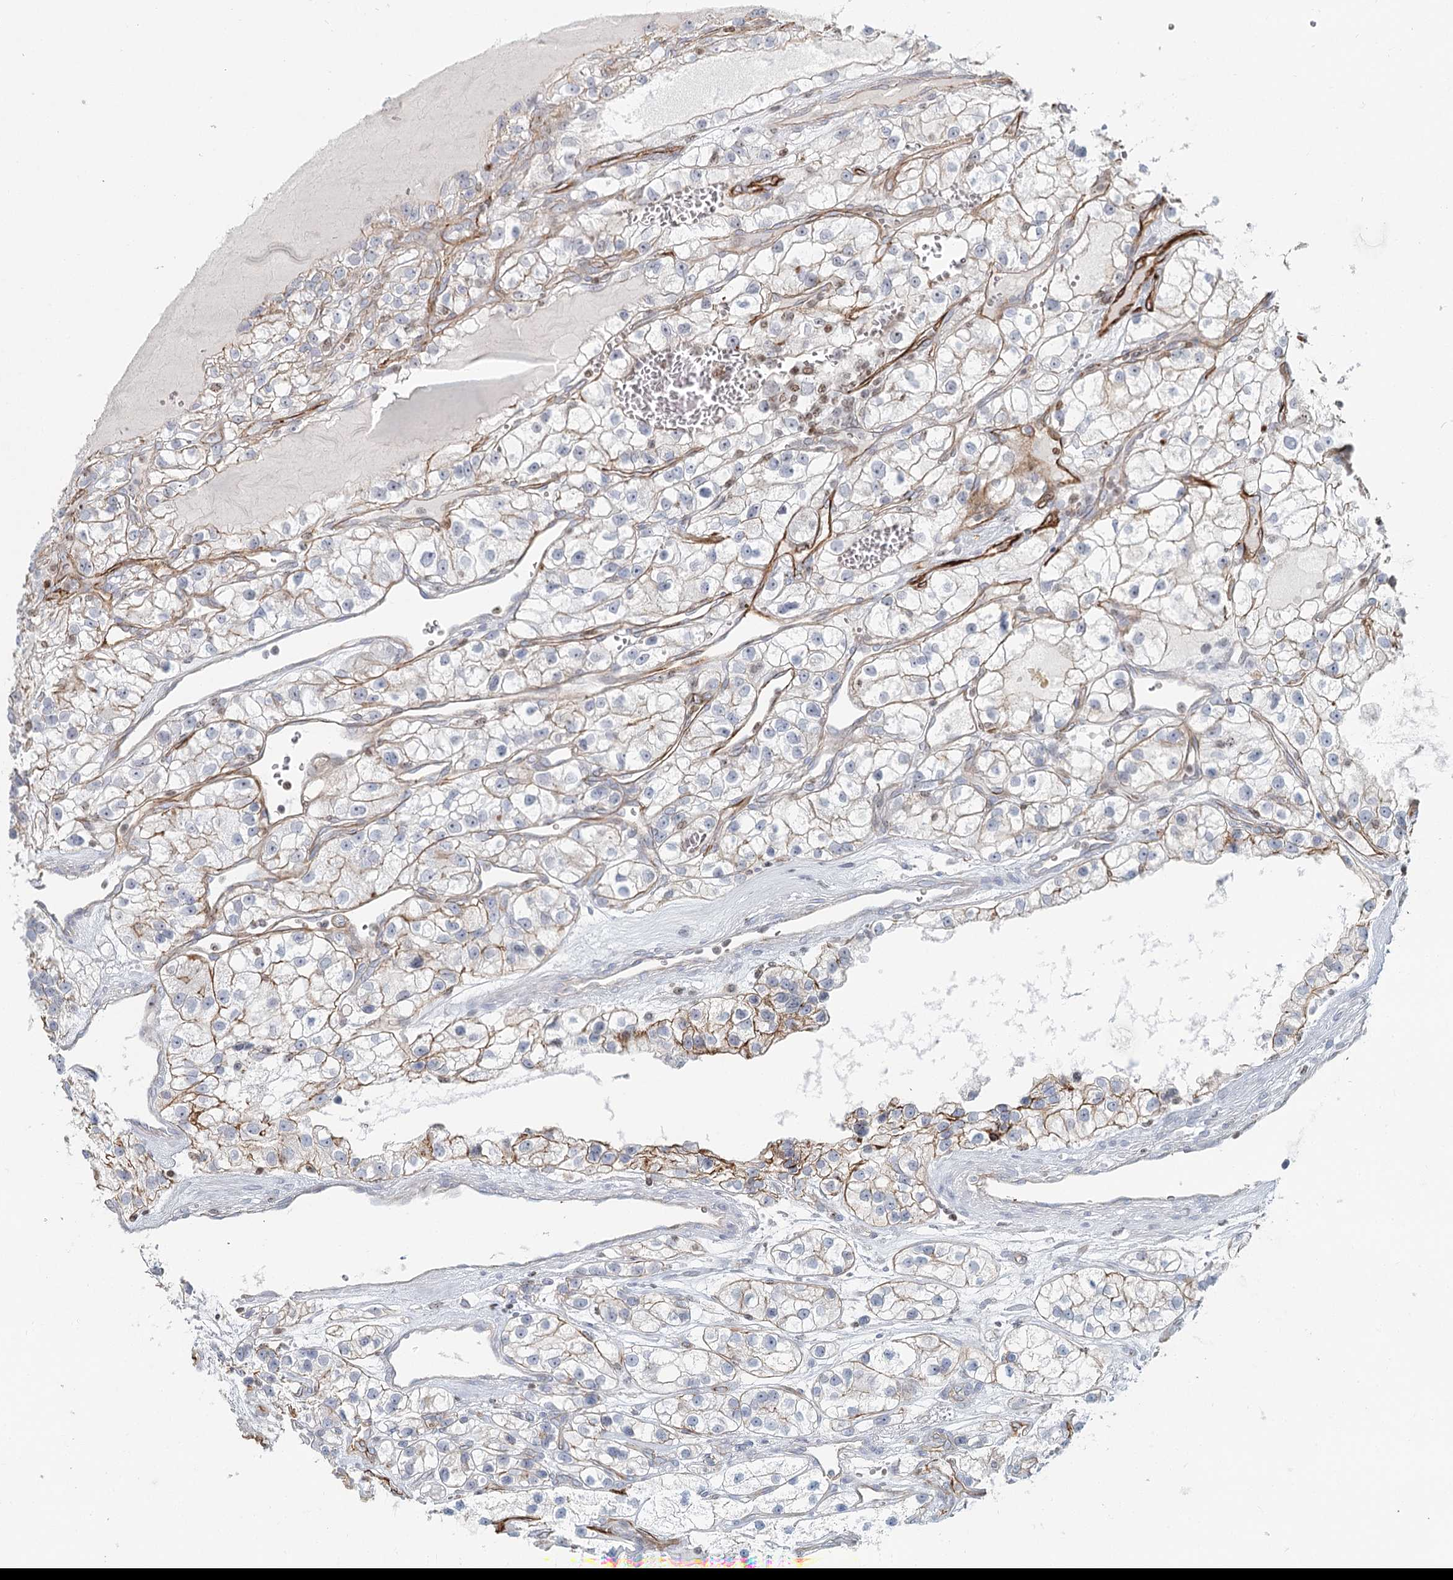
{"staining": {"intensity": "weak", "quantity": "25%-75%", "location": "cytoplasmic/membranous"}, "tissue": "renal cancer", "cell_type": "Tumor cells", "image_type": "cancer", "snomed": [{"axis": "morphology", "description": "Adenocarcinoma, NOS"}, {"axis": "topography", "description": "Kidney"}], "caption": "Immunohistochemistry staining of renal cancer (adenocarcinoma), which displays low levels of weak cytoplasmic/membranous positivity in about 25%-75% of tumor cells indicating weak cytoplasmic/membranous protein staining. The staining was performed using DAB (brown) for protein detection and nuclei were counterstained in hematoxylin (blue).", "gene": "ZFYVE28", "patient": {"sex": "female", "age": 57}}